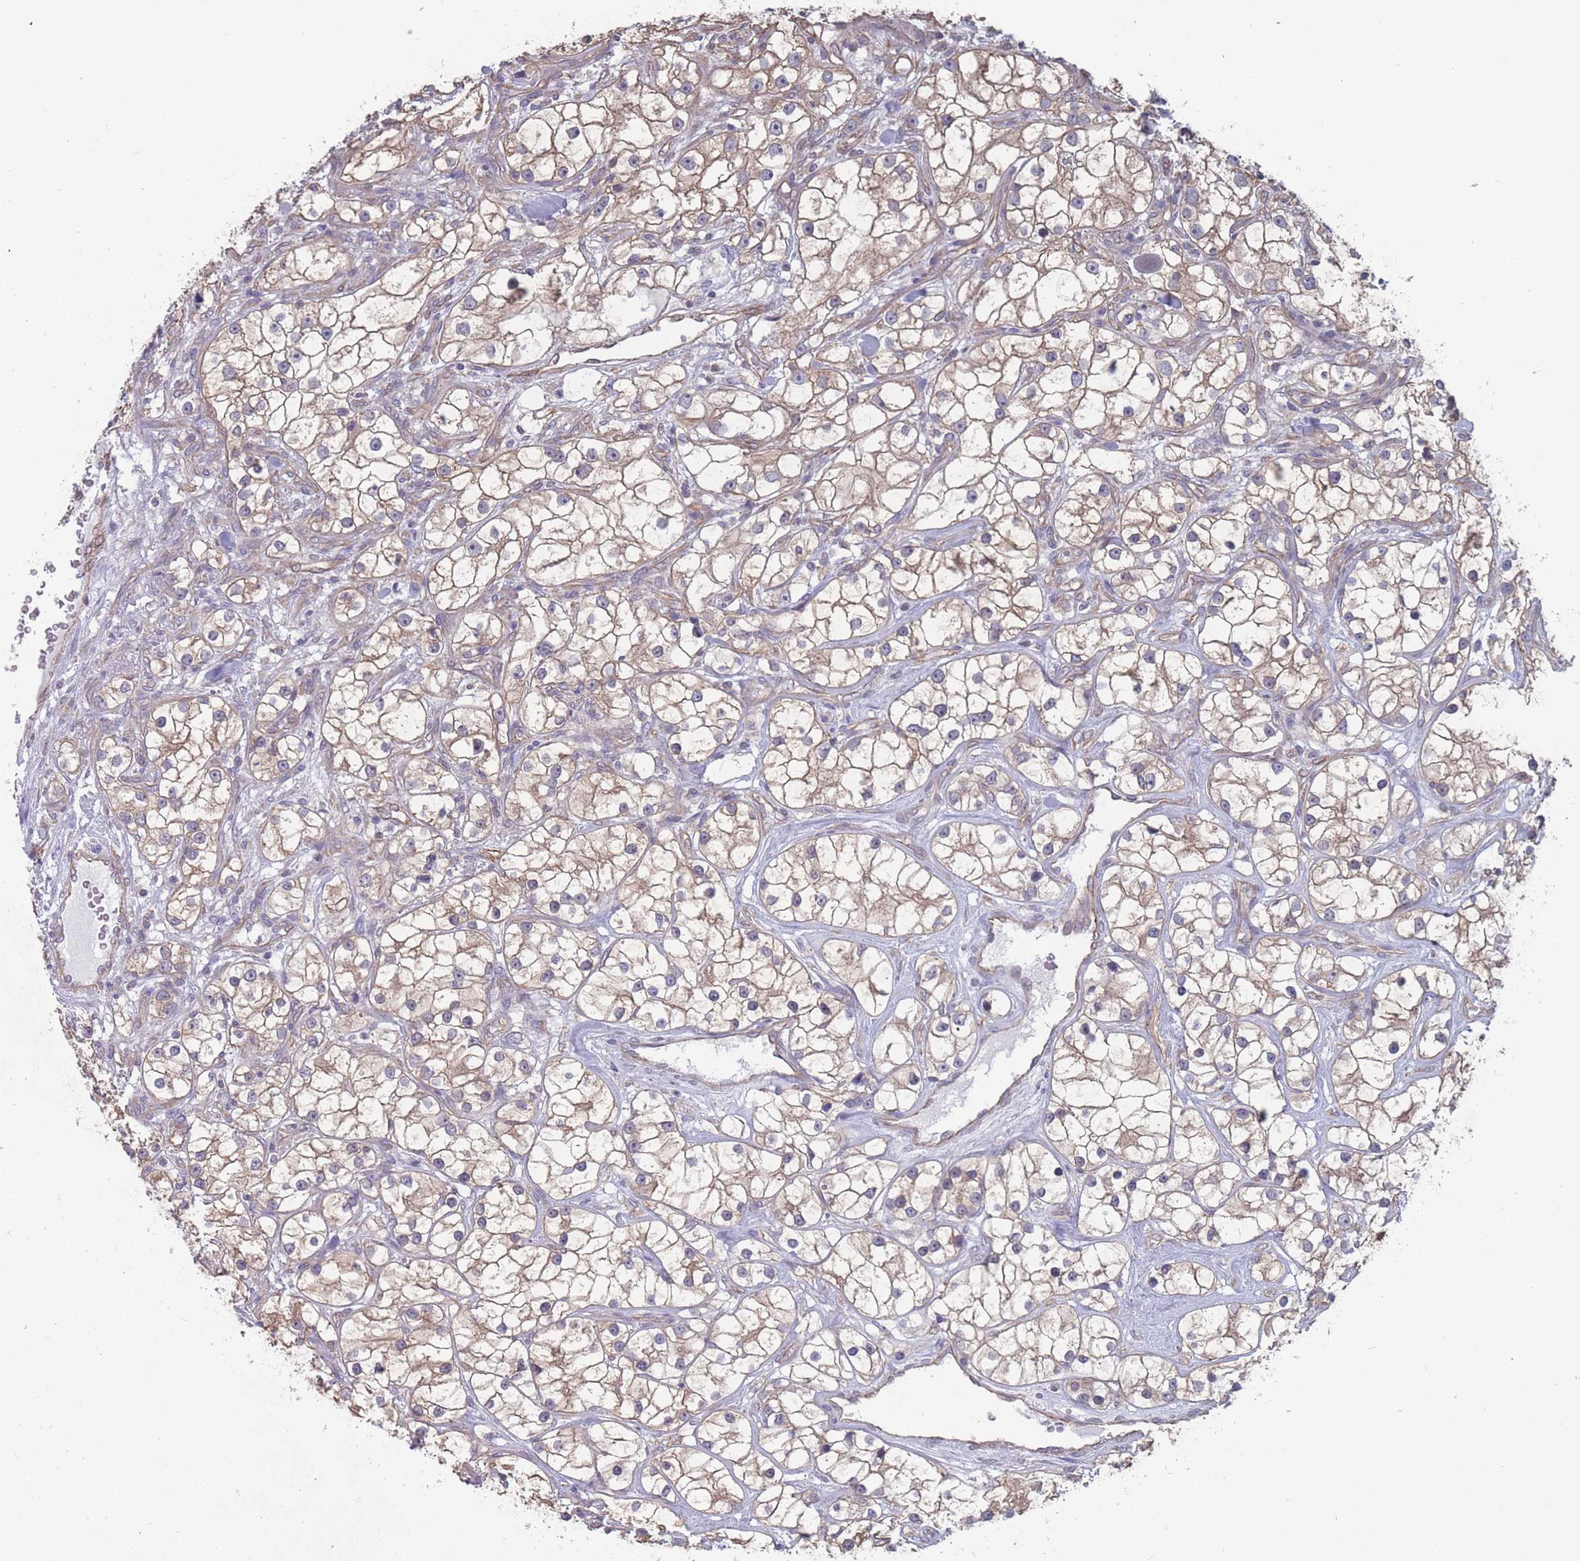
{"staining": {"intensity": "weak", "quantity": "25%-75%", "location": "cytoplasmic/membranous"}, "tissue": "renal cancer", "cell_type": "Tumor cells", "image_type": "cancer", "snomed": [{"axis": "morphology", "description": "Adenocarcinoma, NOS"}, {"axis": "topography", "description": "Kidney"}], "caption": "Approximately 25%-75% of tumor cells in adenocarcinoma (renal) reveal weak cytoplasmic/membranous protein positivity as visualized by brown immunohistochemical staining.", "gene": "SLC1A6", "patient": {"sex": "male", "age": 77}}